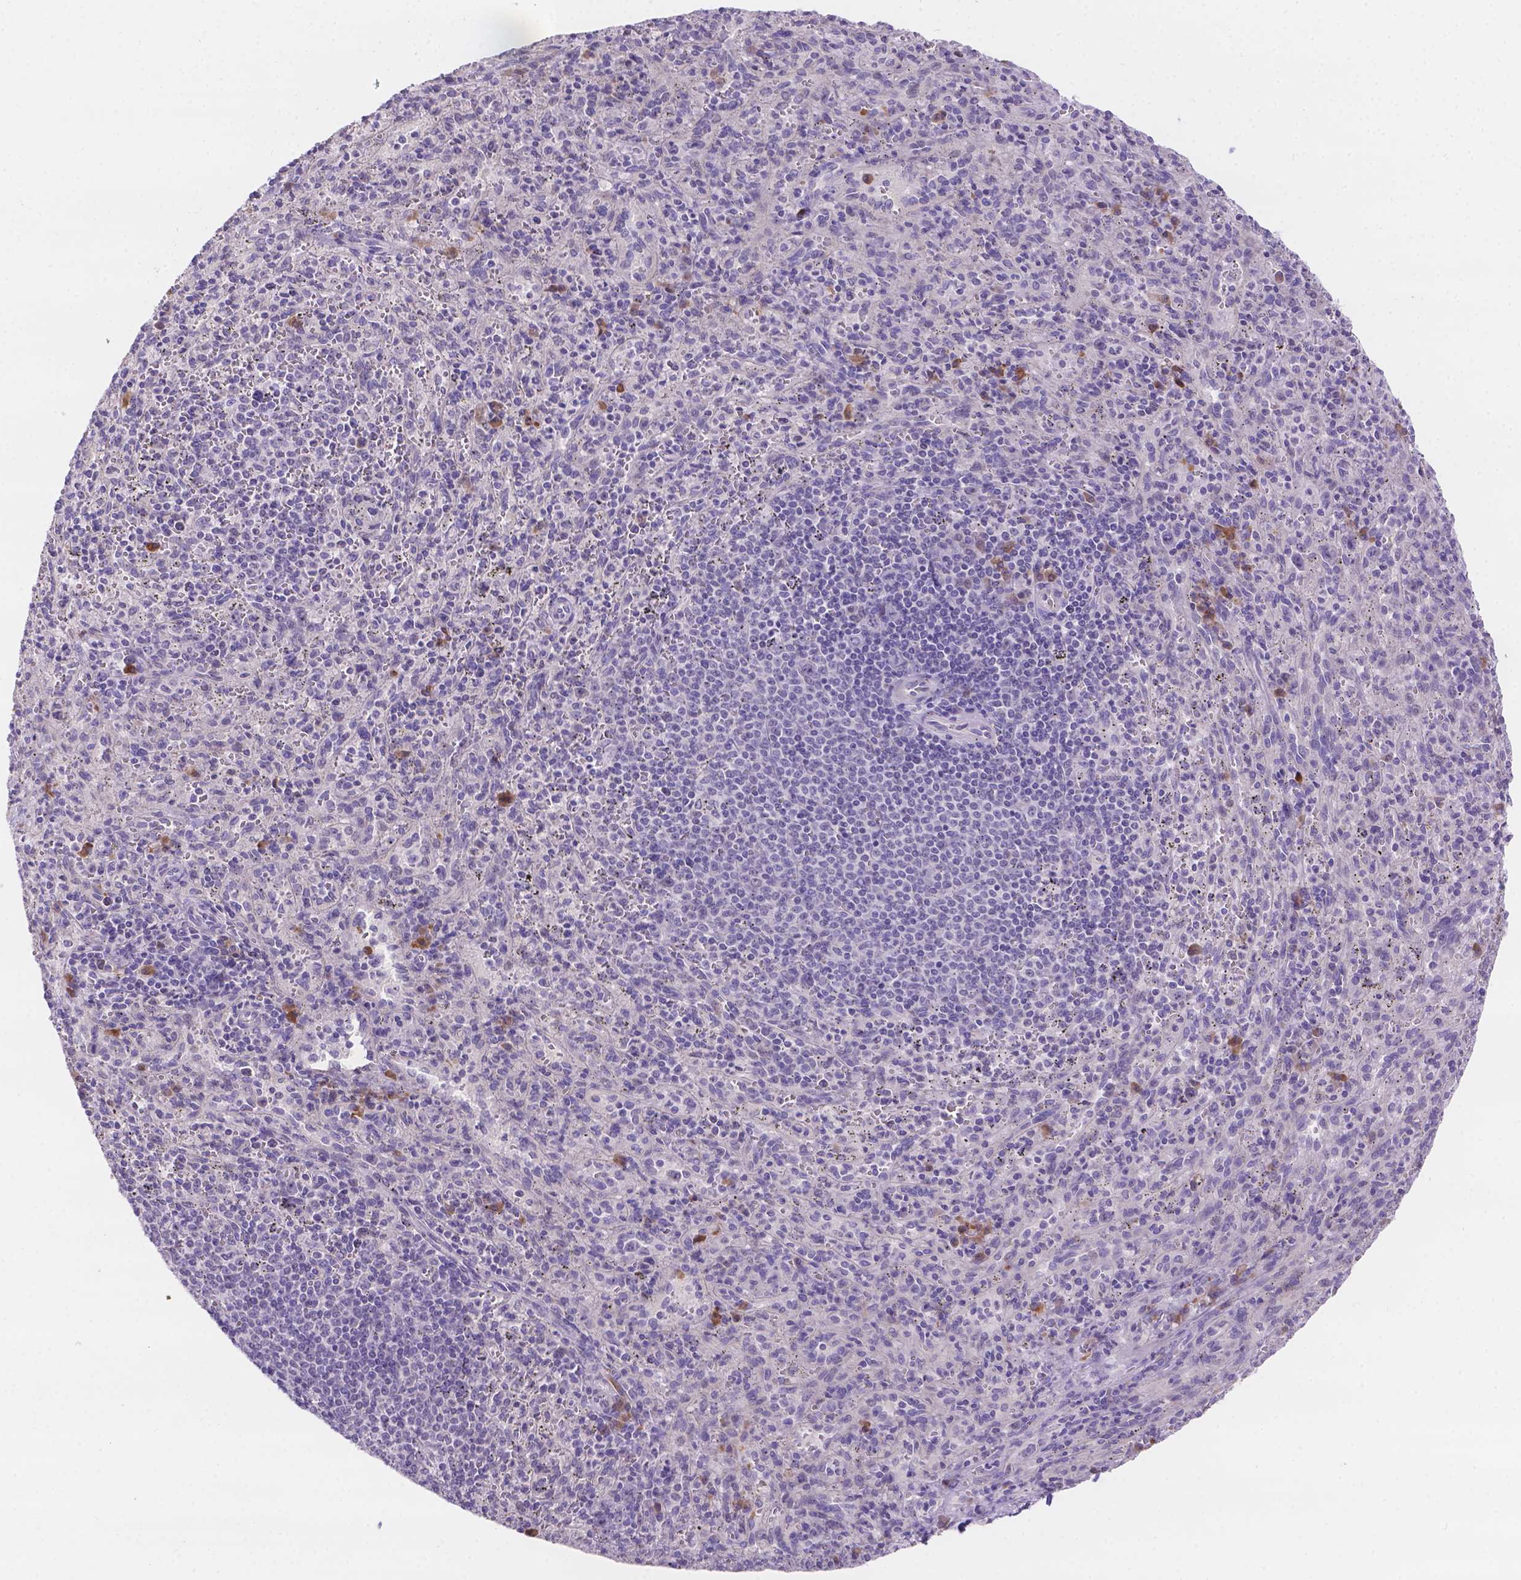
{"staining": {"intensity": "negative", "quantity": "none", "location": "none"}, "tissue": "spleen", "cell_type": "Cells in red pulp", "image_type": "normal", "snomed": [{"axis": "morphology", "description": "Normal tissue, NOS"}, {"axis": "topography", "description": "Spleen"}], "caption": "Cells in red pulp show no significant expression in unremarkable spleen. (Brightfield microscopy of DAB IHC at high magnification).", "gene": "CD96", "patient": {"sex": "male", "age": 57}}